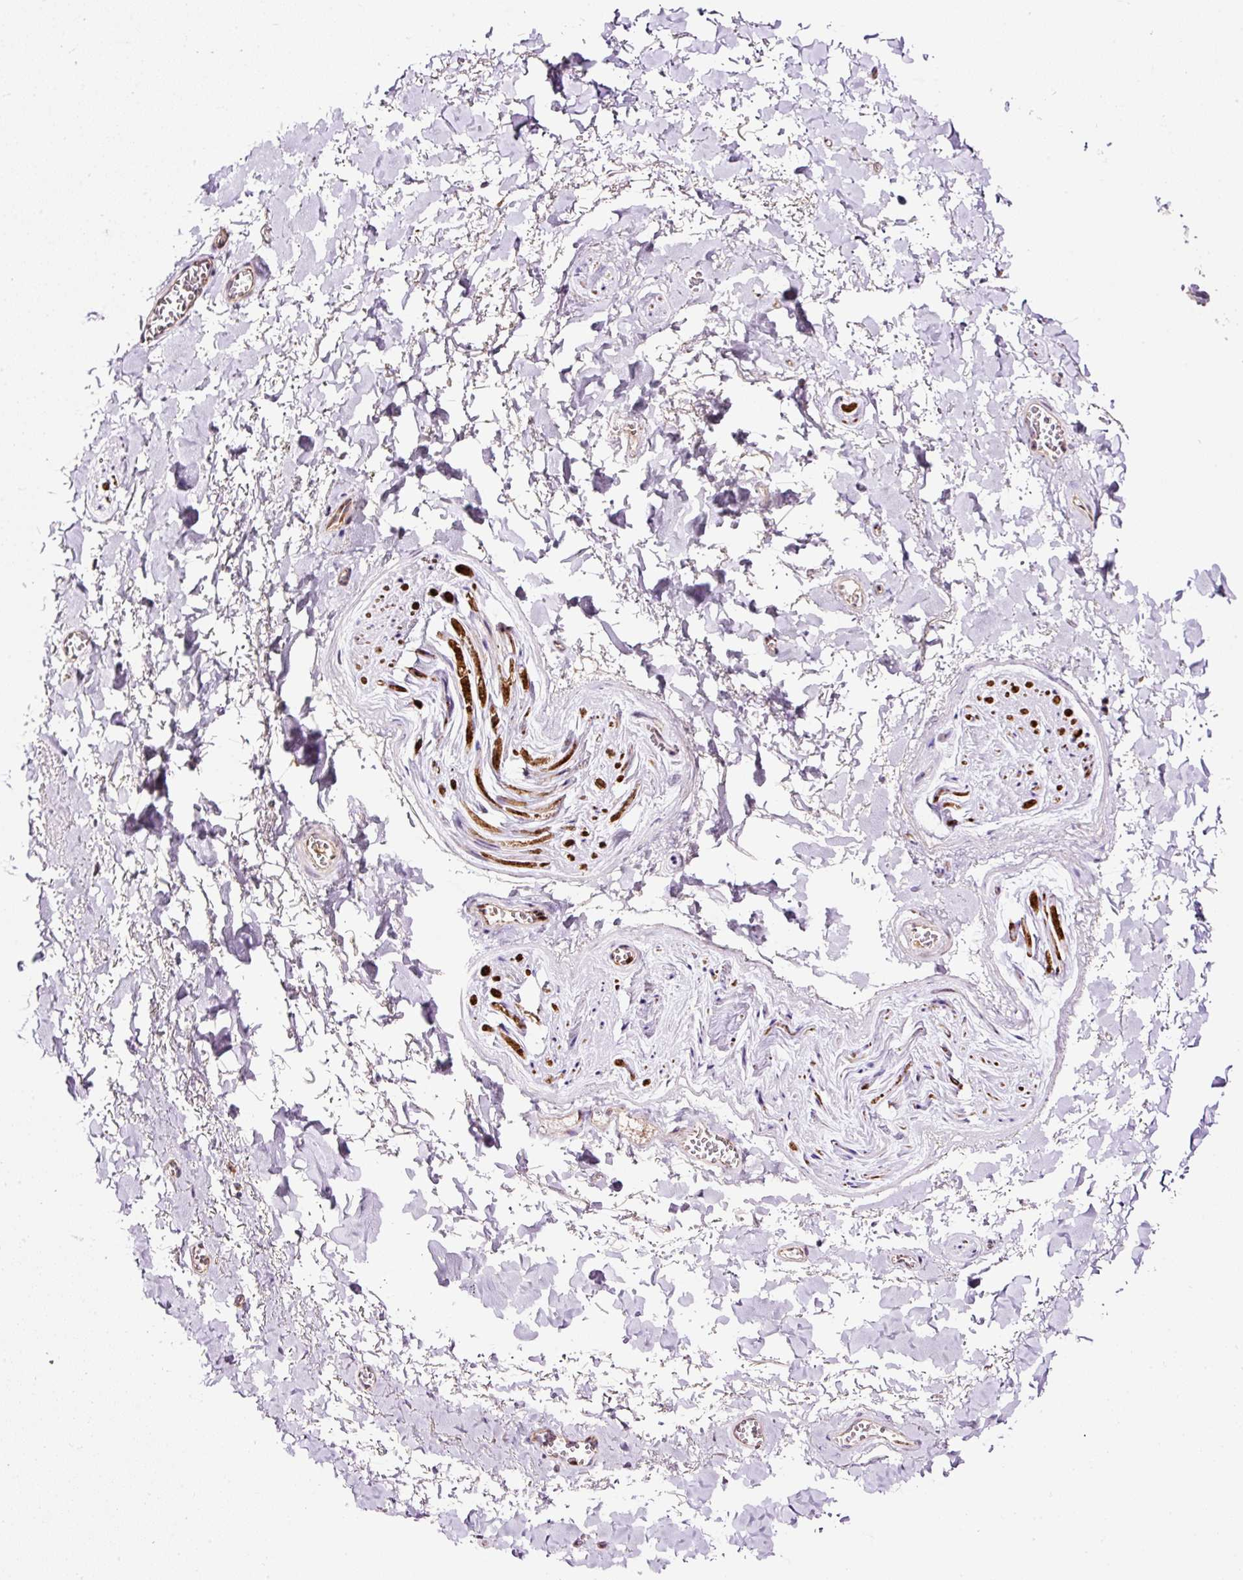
{"staining": {"intensity": "negative", "quantity": "none", "location": "none"}, "tissue": "adipose tissue", "cell_type": "Adipocytes", "image_type": "normal", "snomed": [{"axis": "morphology", "description": "Normal tissue, NOS"}, {"axis": "topography", "description": "Vulva"}, {"axis": "topography", "description": "Vagina"}, {"axis": "topography", "description": "Peripheral nerve tissue"}], "caption": "DAB immunohistochemical staining of unremarkable human adipose tissue reveals no significant positivity in adipocytes. (Immunohistochemistry, brightfield microscopy, high magnification).", "gene": "BOLA3", "patient": {"sex": "female", "age": 66}}